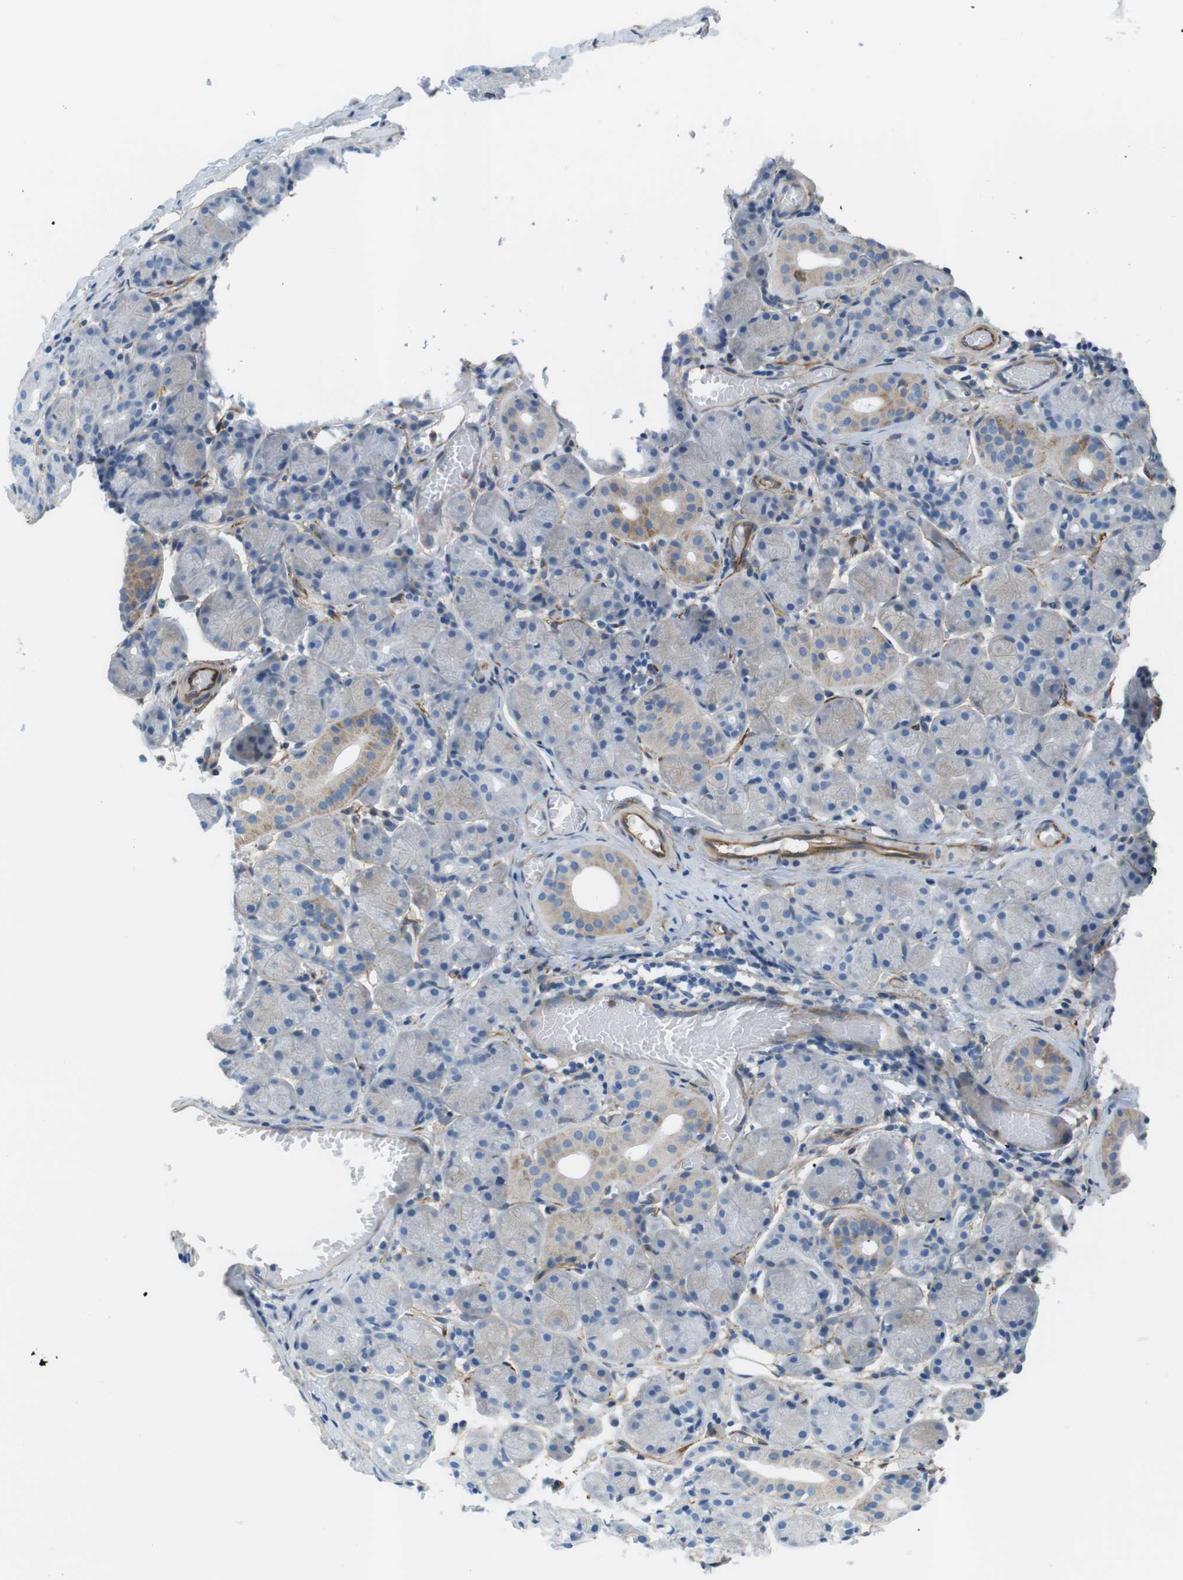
{"staining": {"intensity": "weak", "quantity": "25%-75%", "location": "cytoplasmic/membranous"}, "tissue": "salivary gland", "cell_type": "Glandular cells", "image_type": "normal", "snomed": [{"axis": "morphology", "description": "Normal tissue, NOS"}, {"axis": "topography", "description": "Salivary gland"}], "caption": "Immunohistochemistry (IHC) photomicrograph of benign salivary gland: human salivary gland stained using IHC exhibits low levels of weak protein expression localized specifically in the cytoplasmic/membranous of glandular cells, appearing as a cytoplasmic/membranous brown color.", "gene": "EMP2", "patient": {"sex": "female", "age": 24}}